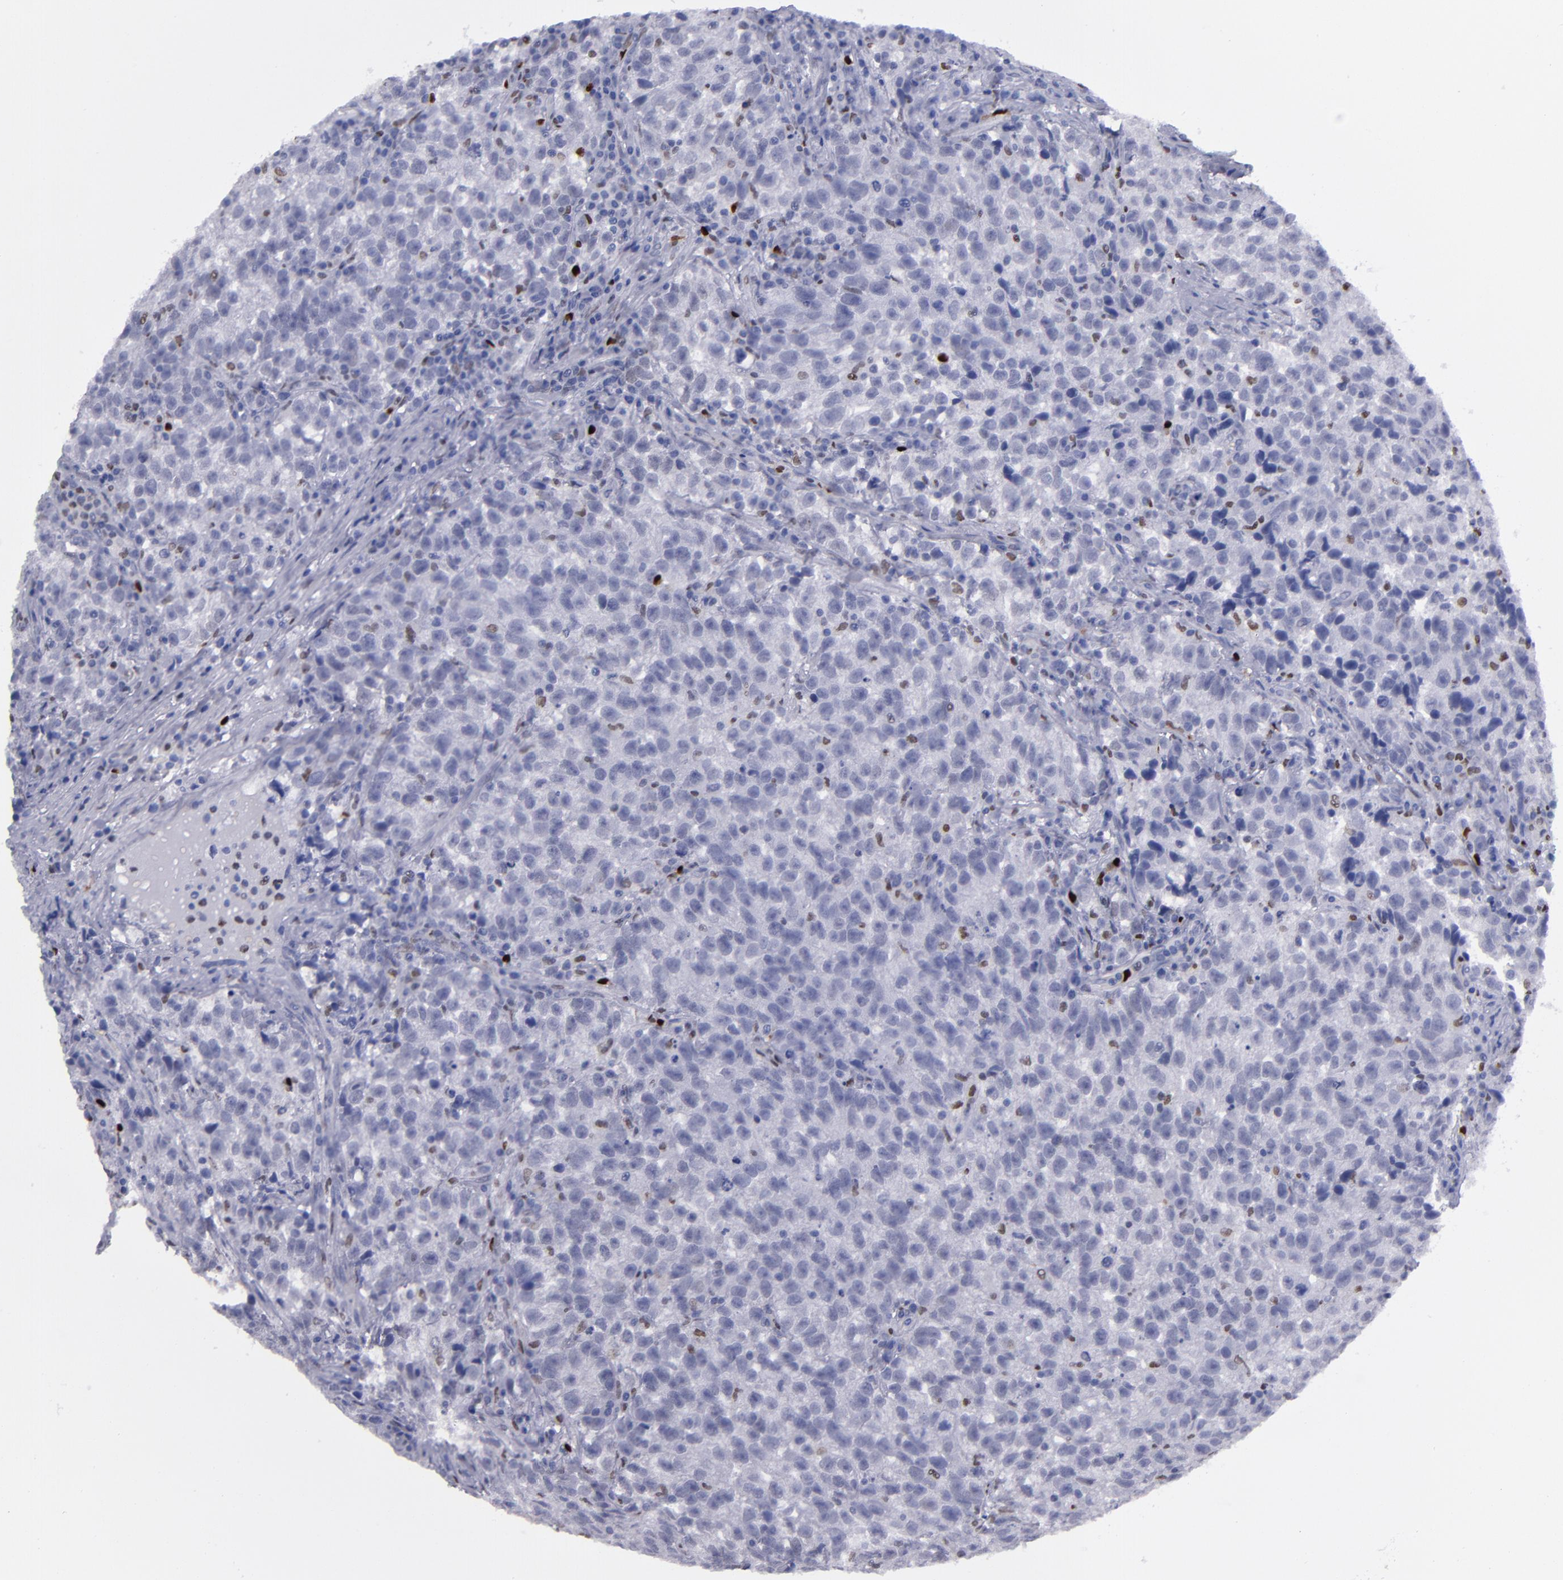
{"staining": {"intensity": "negative", "quantity": "none", "location": "none"}, "tissue": "testis cancer", "cell_type": "Tumor cells", "image_type": "cancer", "snomed": [{"axis": "morphology", "description": "Seminoma, NOS"}, {"axis": "topography", "description": "Testis"}], "caption": "Immunohistochemical staining of testis cancer reveals no significant positivity in tumor cells. Nuclei are stained in blue.", "gene": "IRF8", "patient": {"sex": "male", "age": 38}}